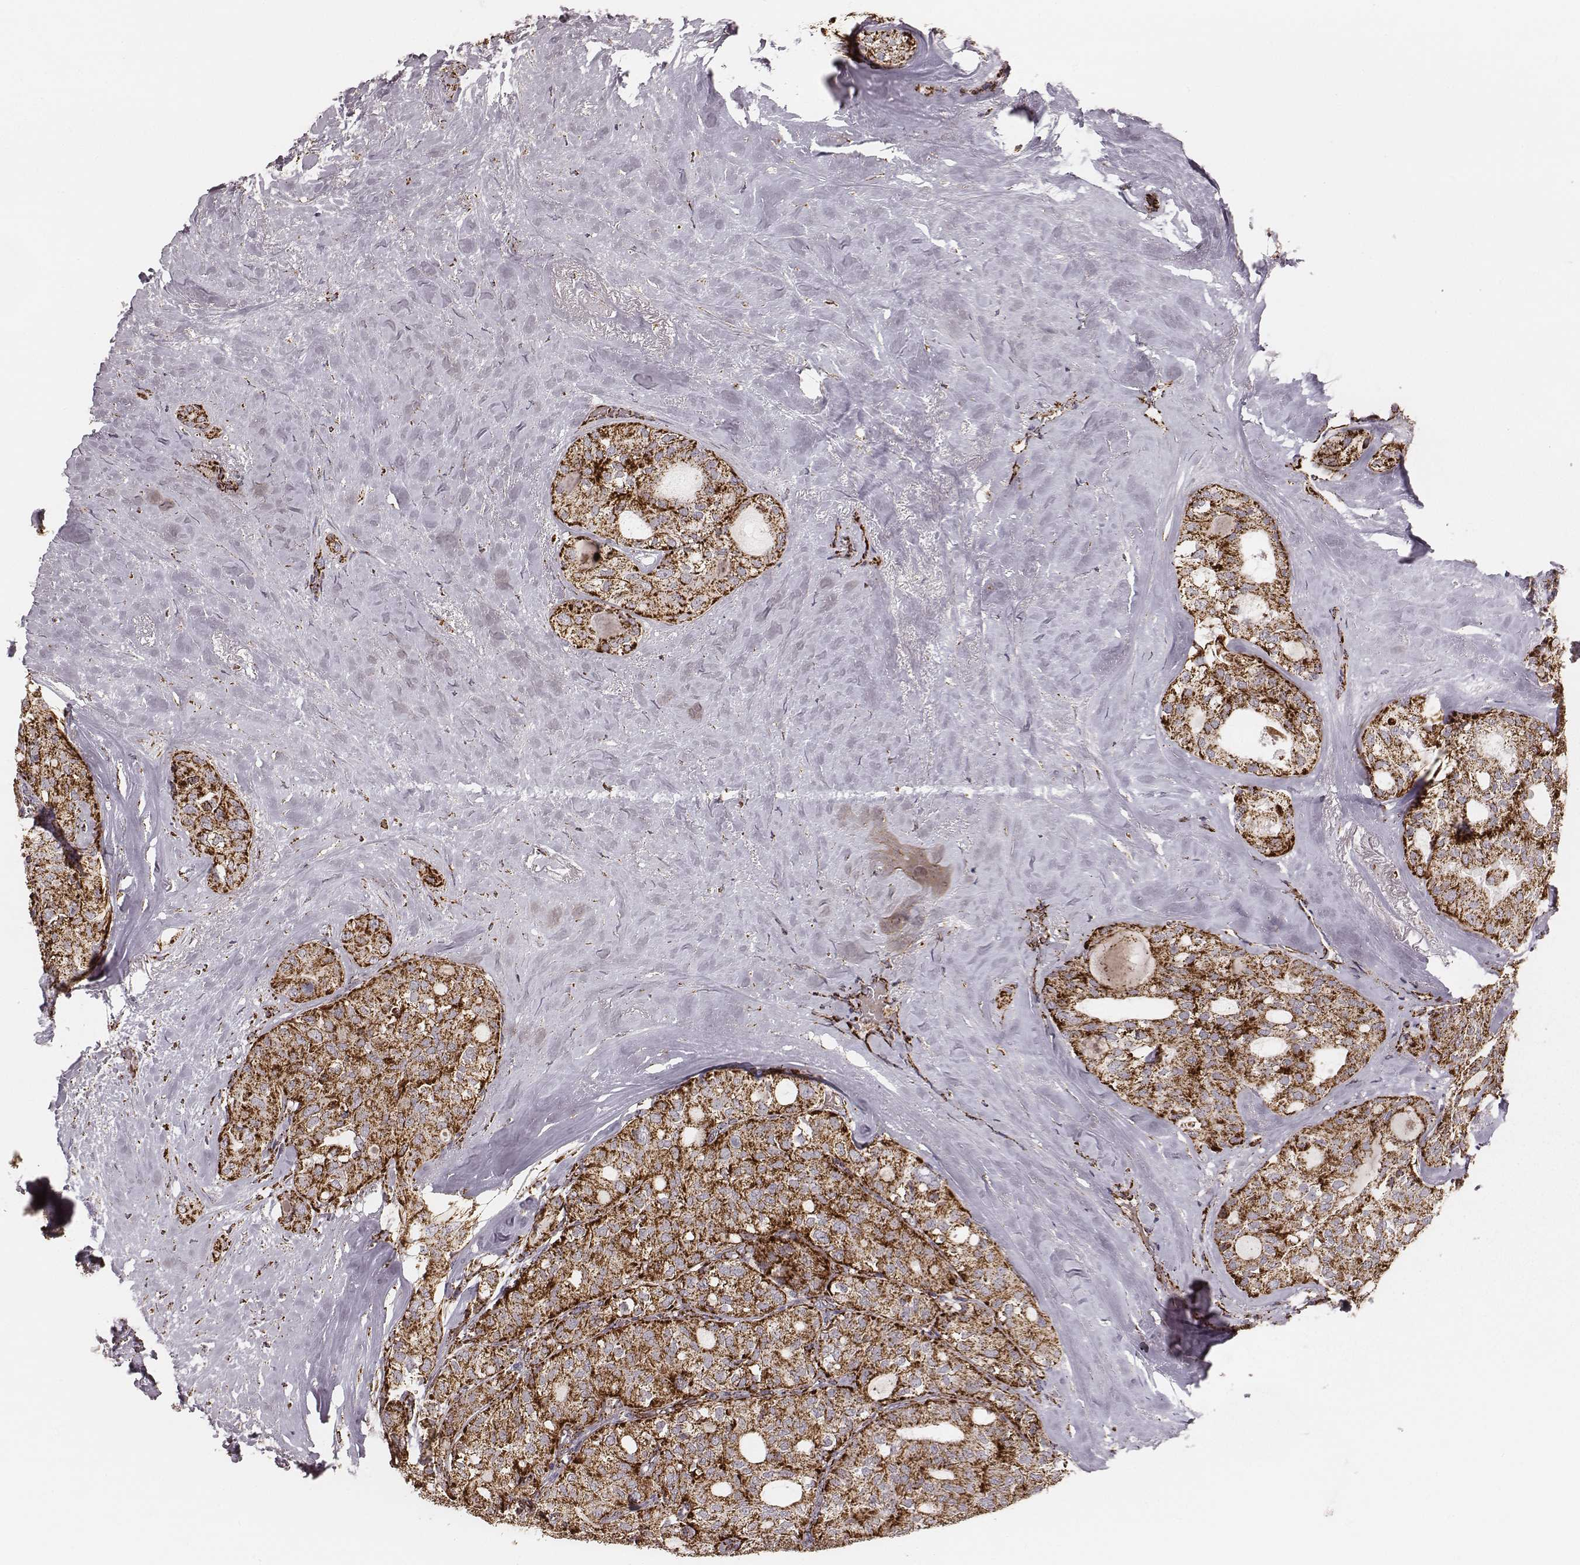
{"staining": {"intensity": "strong", "quantity": ">75%", "location": "cytoplasmic/membranous"}, "tissue": "thyroid cancer", "cell_type": "Tumor cells", "image_type": "cancer", "snomed": [{"axis": "morphology", "description": "Follicular adenoma carcinoma, NOS"}, {"axis": "topography", "description": "Thyroid gland"}], "caption": "Immunohistochemistry (IHC) (DAB (3,3'-diaminobenzidine)) staining of follicular adenoma carcinoma (thyroid) demonstrates strong cytoplasmic/membranous protein staining in about >75% of tumor cells. Nuclei are stained in blue.", "gene": "TUFM", "patient": {"sex": "male", "age": 75}}